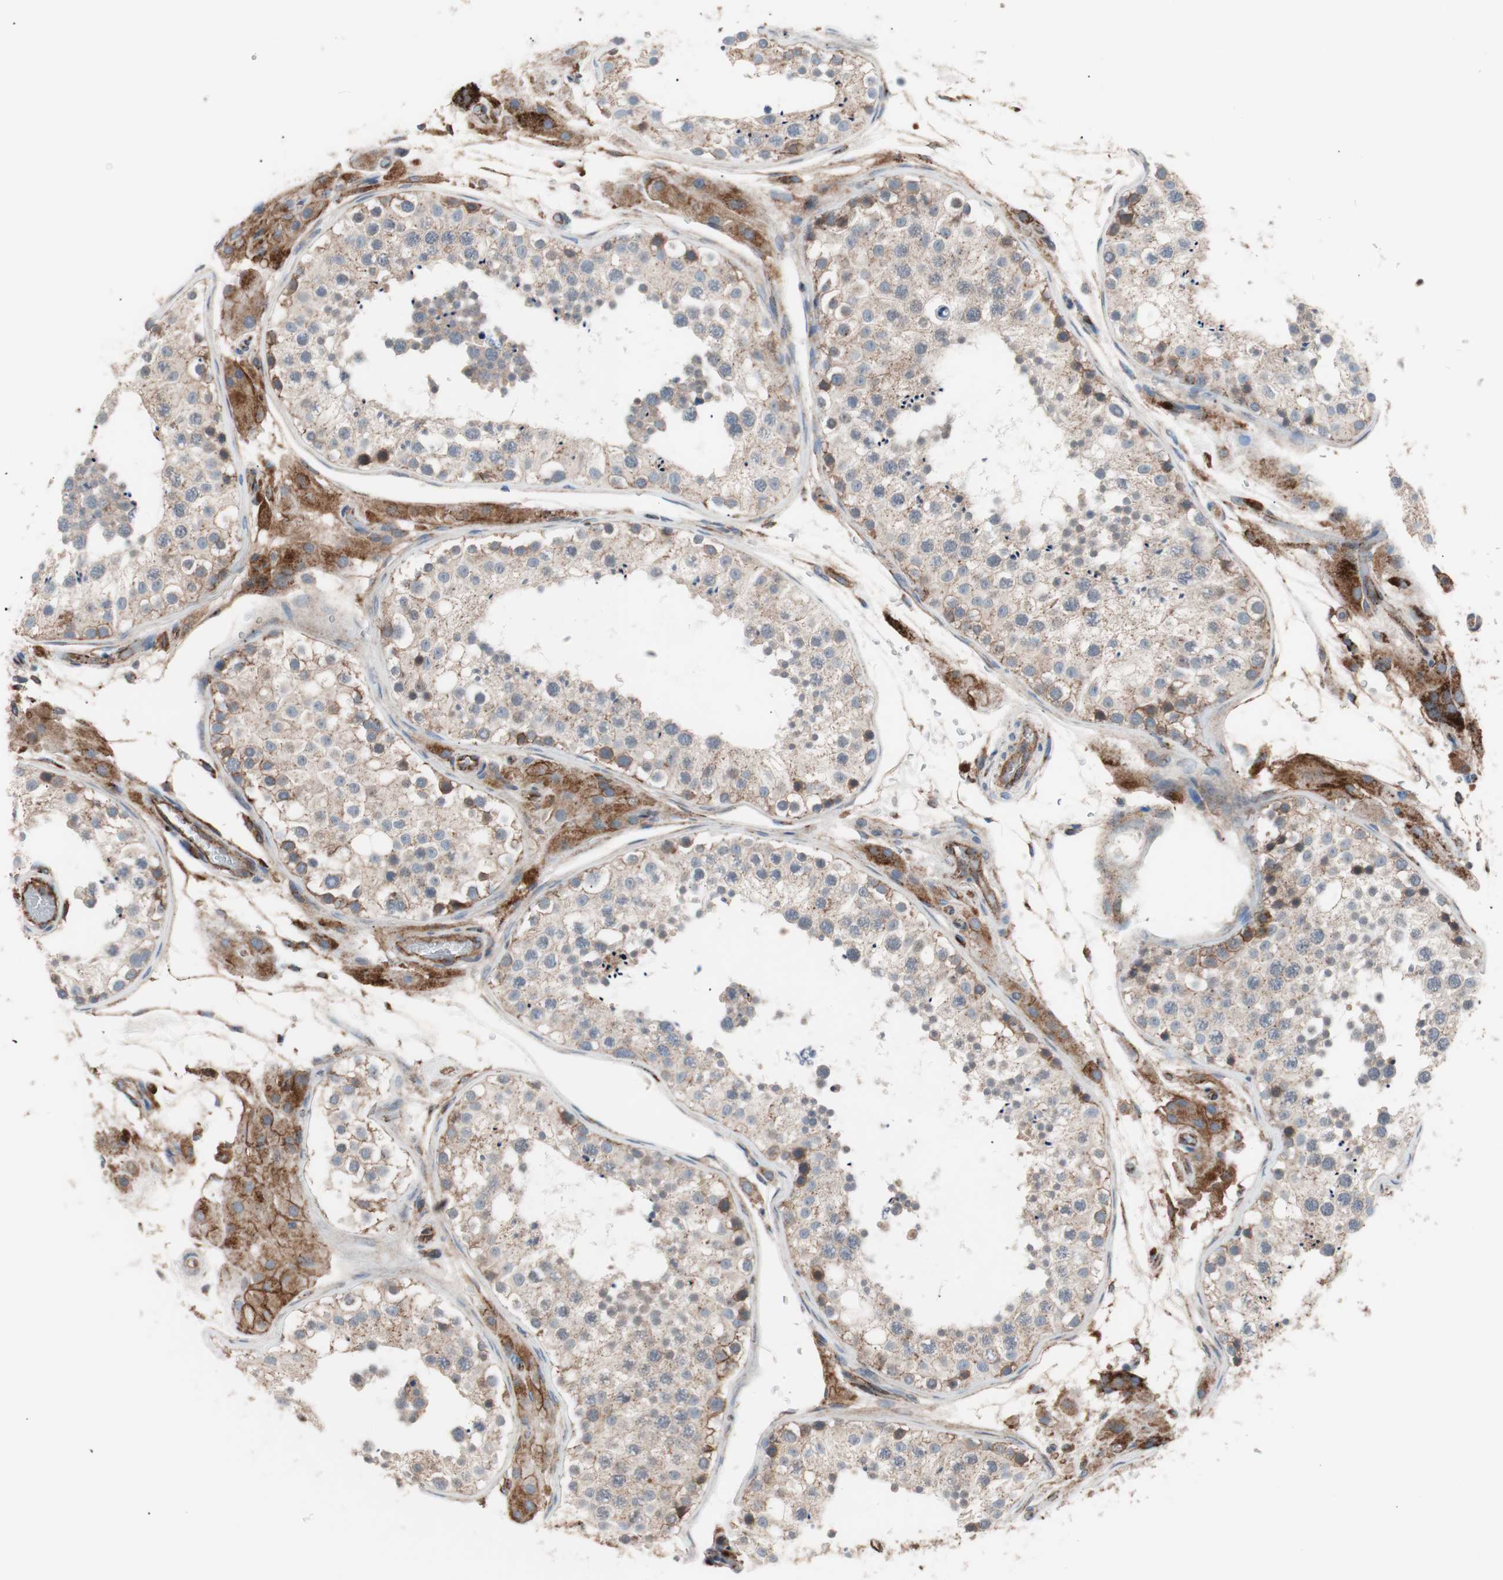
{"staining": {"intensity": "weak", "quantity": ">75%", "location": "cytoplasmic/membranous"}, "tissue": "testis", "cell_type": "Cells in seminiferous ducts", "image_type": "normal", "snomed": [{"axis": "morphology", "description": "Normal tissue, NOS"}, {"axis": "topography", "description": "Testis"}], "caption": "IHC histopathology image of normal human testis stained for a protein (brown), which displays low levels of weak cytoplasmic/membranous expression in approximately >75% of cells in seminiferous ducts.", "gene": "FLOT2", "patient": {"sex": "male", "age": 26}}